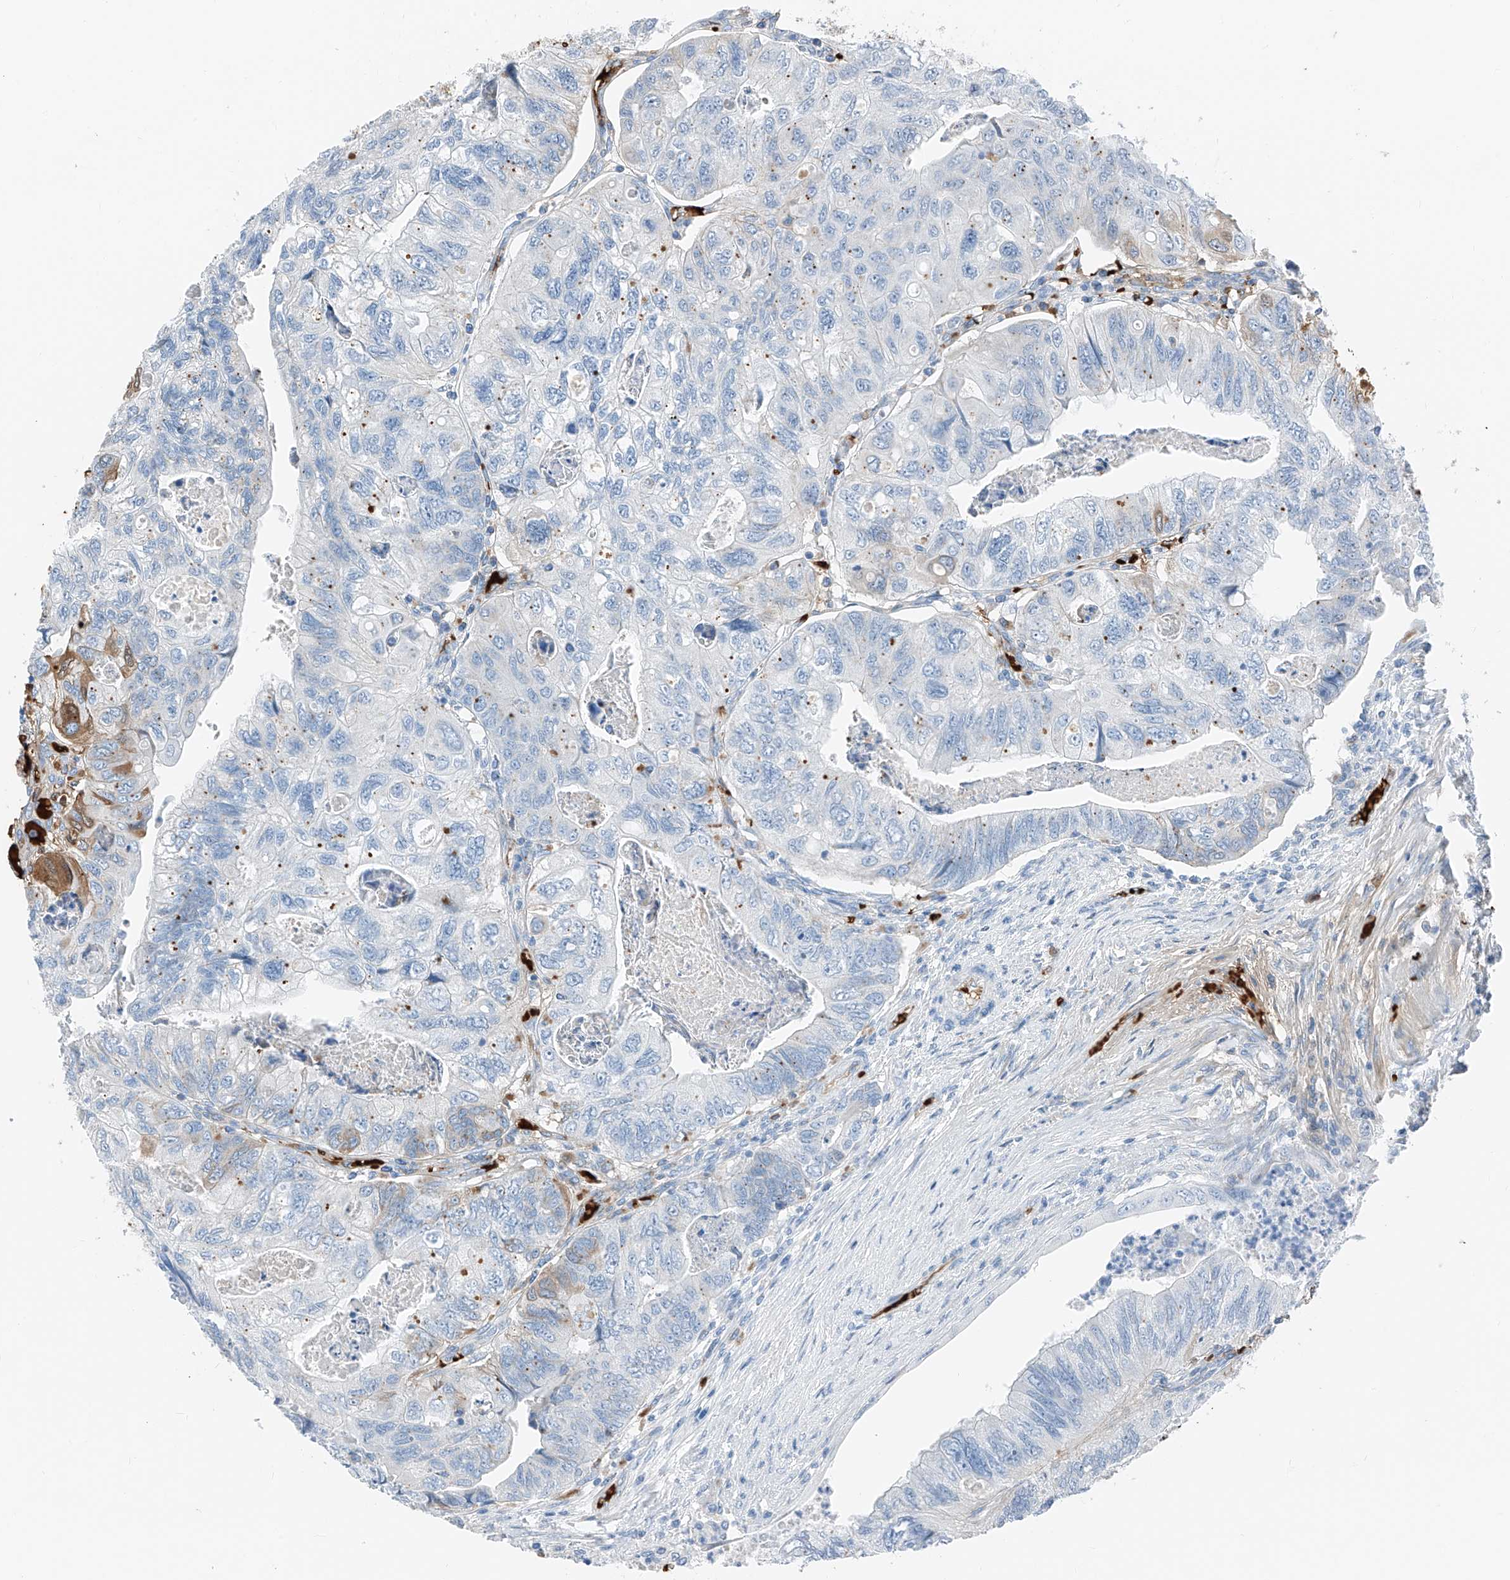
{"staining": {"intensity": "weak", "quantity": "<25%", "location": "cytoplasmic/membranous"}, "tissue": "colorectal cancer", "cell_type": "Tumor cells", "image_type": "cancer", "snomed": [{"axis": "morphology", "description": "Adenocarcinoma, NOS"}, {"axis": "topography", "description": "Rectum"}], "caption": "Immunohistochemistry micrograph of neoplastic tissue: human colorectal cancer (adenocarcinoma) stained with DAB (3,3'-diaminobenzidine) shows no significant protein staining in tumor cells. (Brightfield microscopy of DAB (3,3'-diaminobenzidine) immunohistochemistry (IHC) at high magnification).", "gene": "PRSS23", "patient": {"sex": "male", "age": 63}}